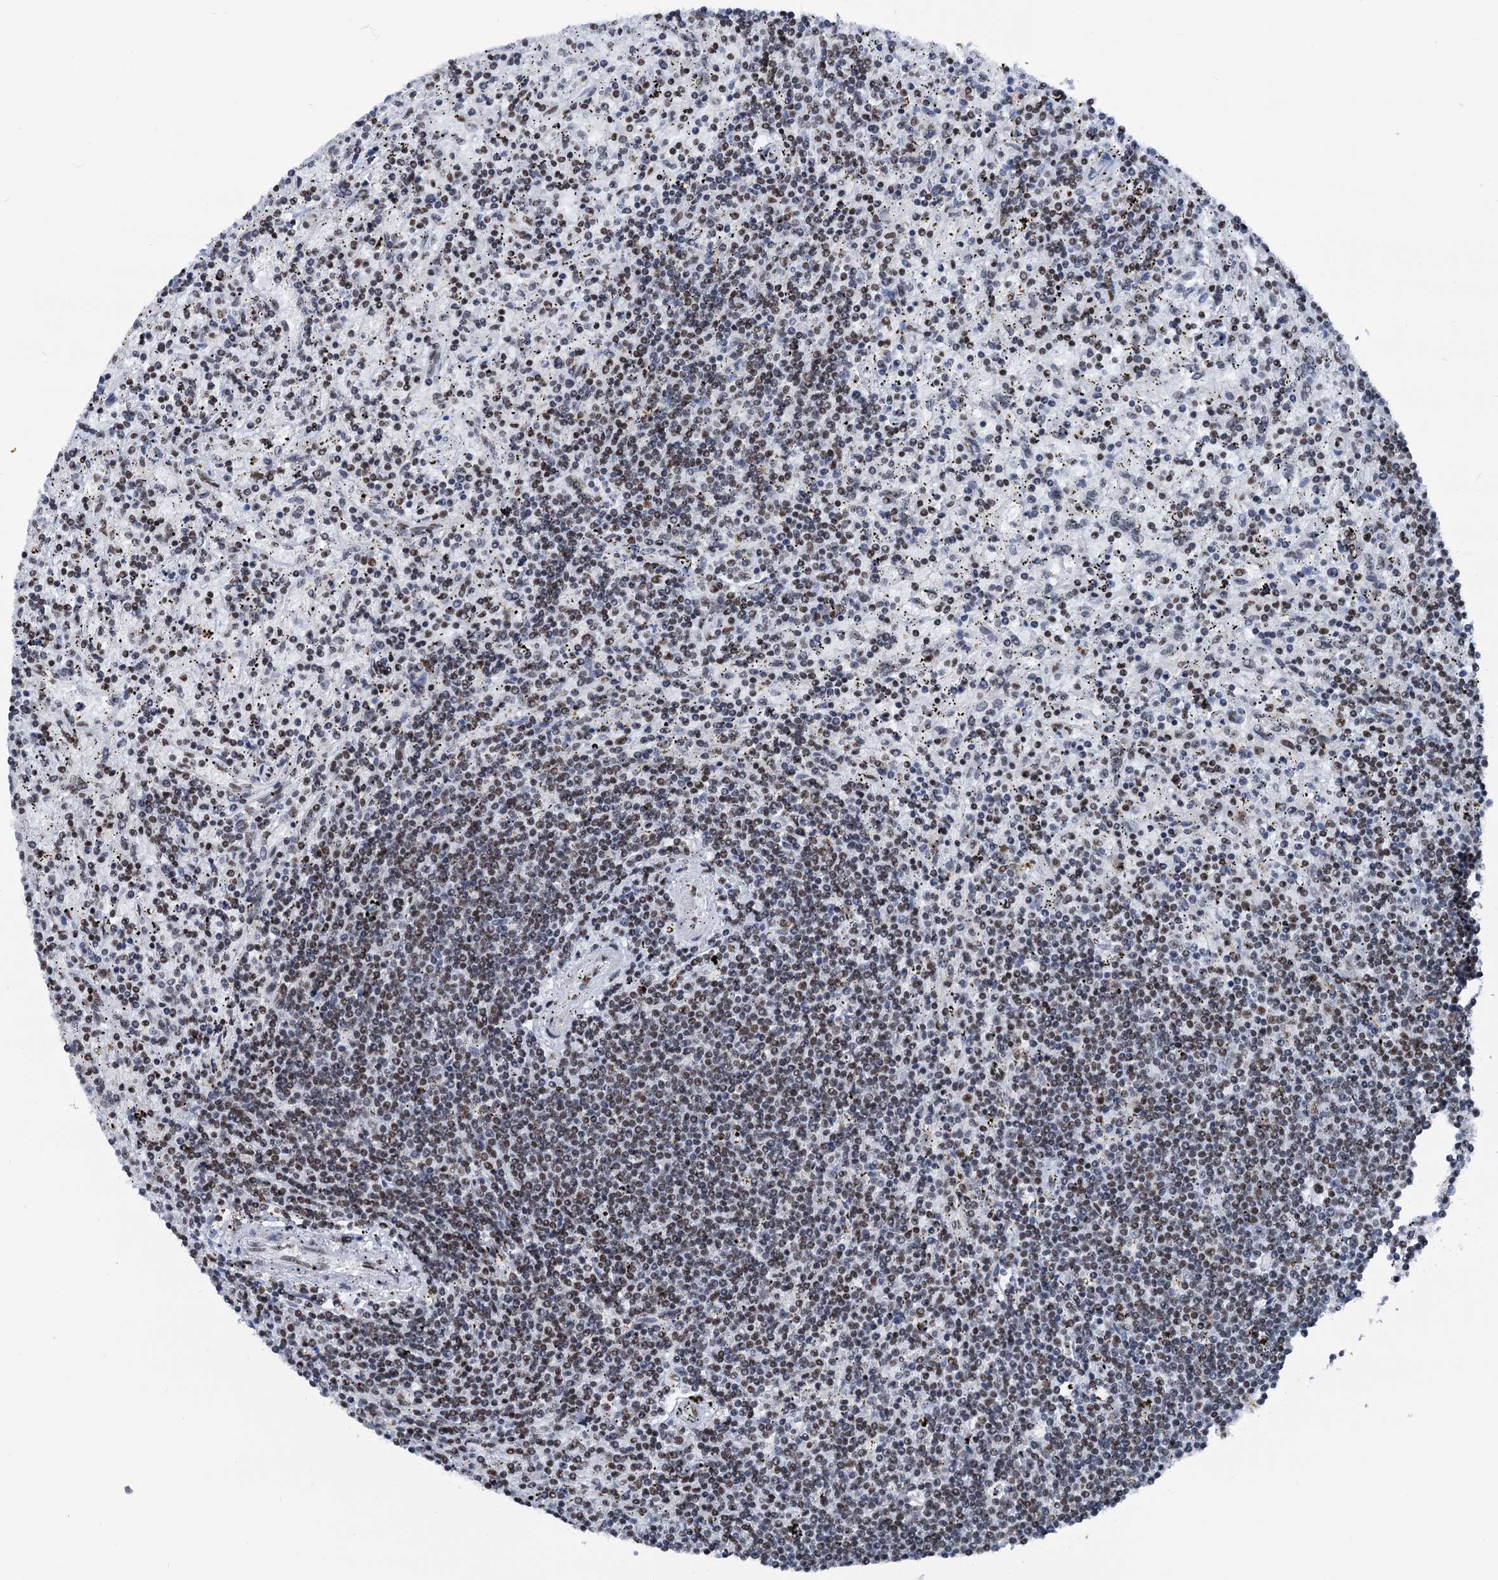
{"staining": {"intensity": "moderate", "quantity": "25%-75%", "location": "nuclear"}, "tissue": "lymphoma", "cell_type": "Tumor cells", "image_type": "cancer", "snomed": [{"axis": "morphology", "description": "Malignant lymphoma, non-Hodgkin's type, Low grade"}, {"axis": "topography", "description": "Spleen"}], "caption": "DAB immunohistochemical staining of human malignant lymphoma, non-Hodgkin's type (low-grade) displays moderate nuclear protein staining in about 25%-75% of tumor cells.", "gene": "DDX23", "patient": {"sex": "male", "age": 76}}